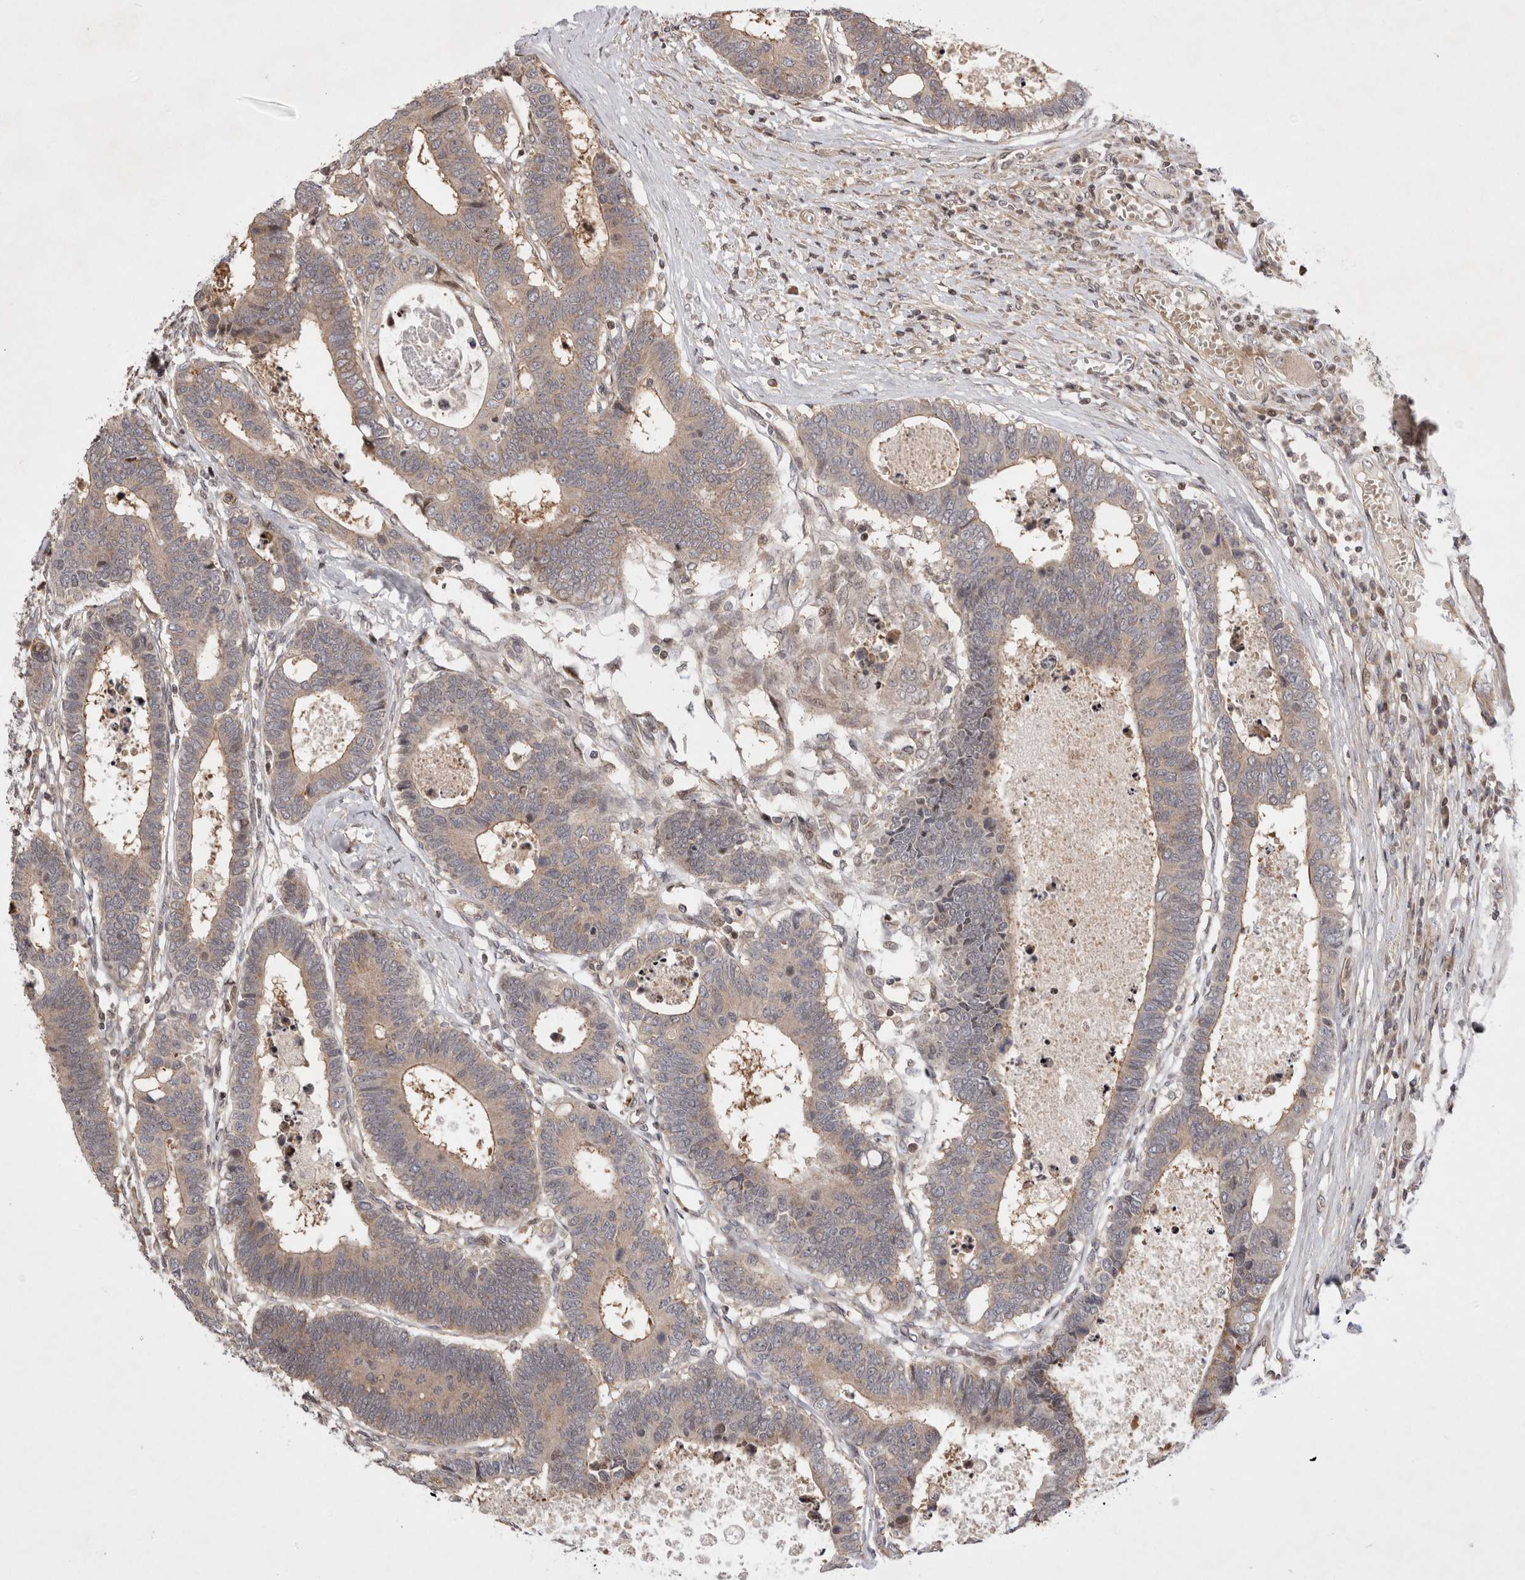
{"staining": {"intensity": "weak", "quantity": ">75%", "location": "cytoplasmic/membranous"}, "tissue": "colorectal cancer", "cell_type": "Tumor cells", "image_type": "cancer", "snomed": [{"axis": "morphology", "description": "Adenocarcinoma, NOS"}, {"axis": "topography", "description": "Rectum"}], "caption": "DAB (3,3'-diaminobenzidine) immunohistochemical staining of colorectal adenocarcinoma shows weak cytoplasmic/membranous protein staining in approximately >75% of tumor cells.", "gene": "EIF2AK1", "patient": {"sex": "male", "age": 84}}